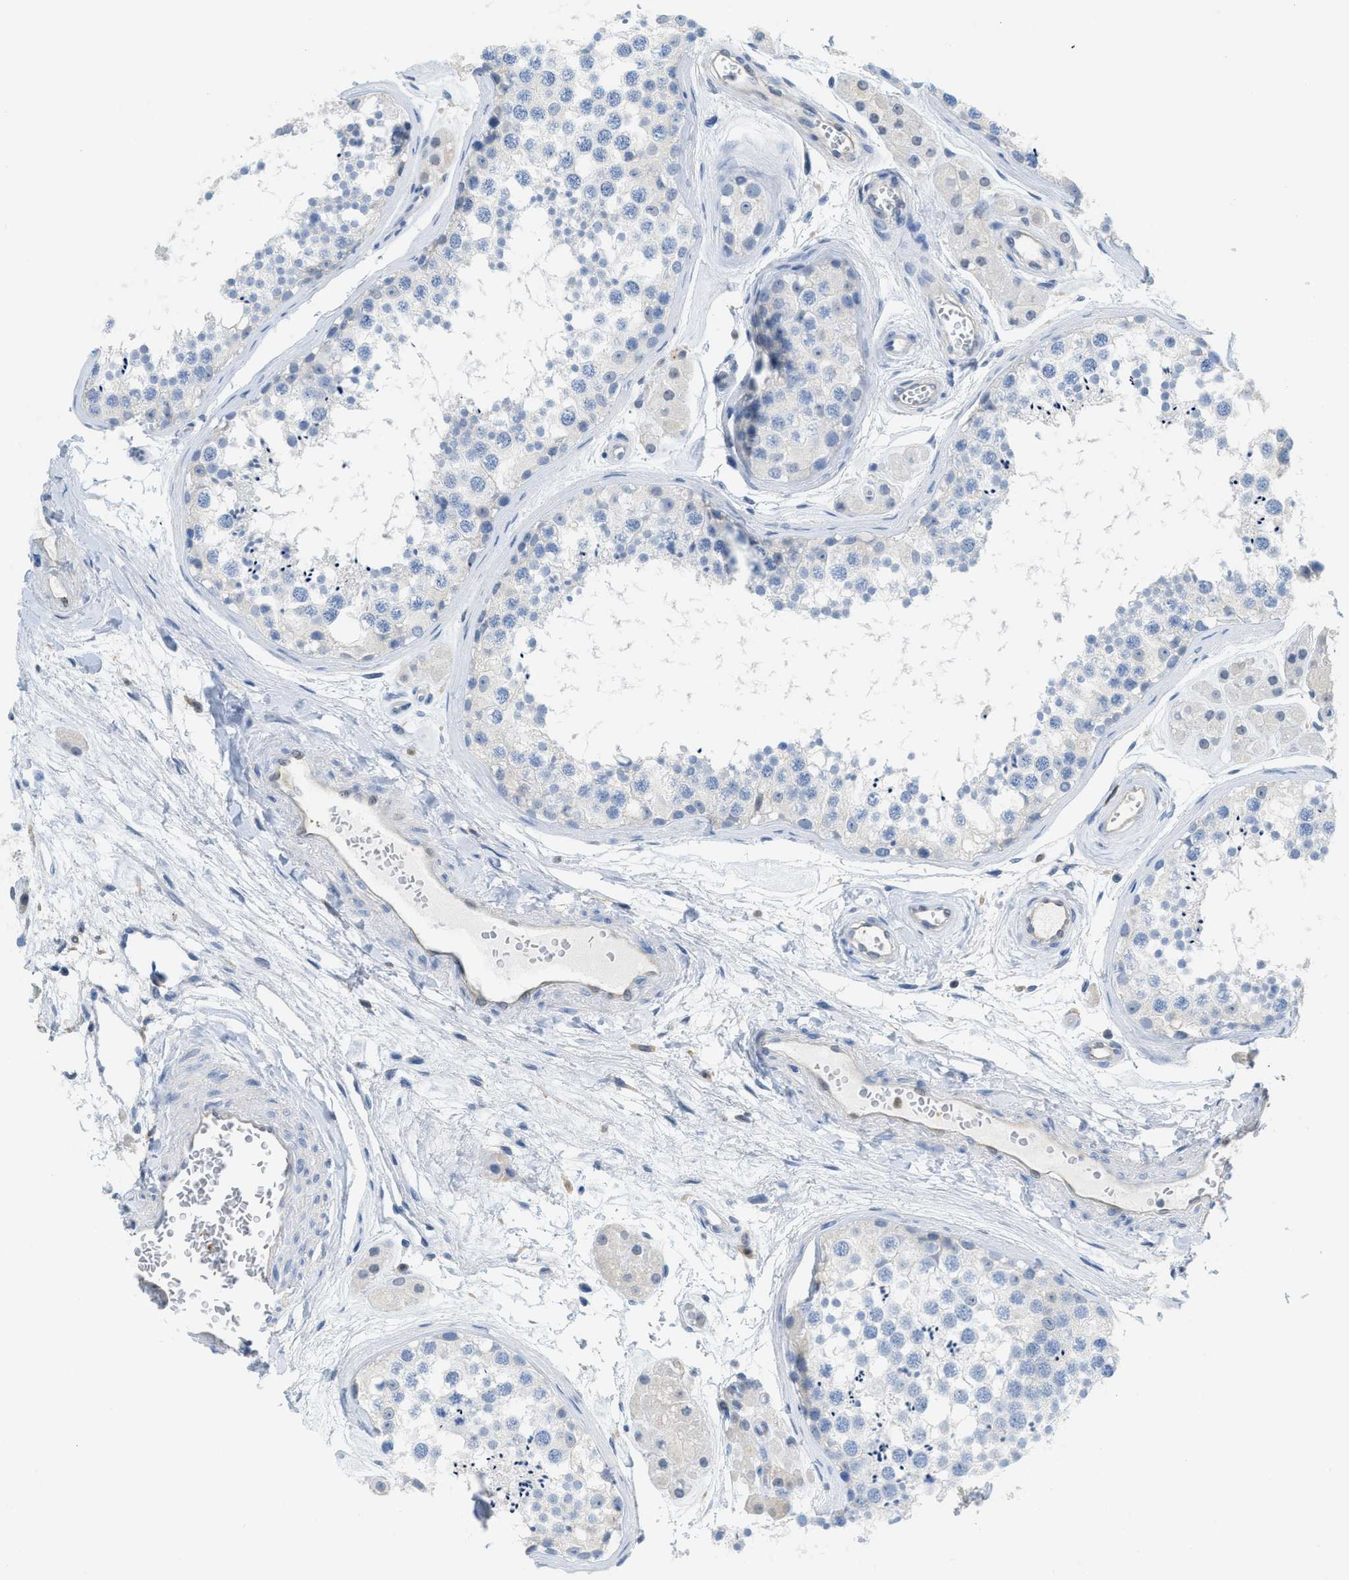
{"staining": {"intensity": "negative", "quantity": "none", "location": "none"}, "tissue": "testis", "cell_type": "Cells in seminiferous ducts", "image_type": "normal", "snomed": [{"axis": "morphology", "description": "Normal tissue, NOS"}, {"axis": "topography", "description": "Testis"}], "caption": "DAB (3,3'-diaminobenzidine) immunohistochemical staining of benign testis exhibits no significant expression in cells in seminiferous ducts.", "gene": "SERPINB1", "patient": {"sex": "male", "age": 56}}